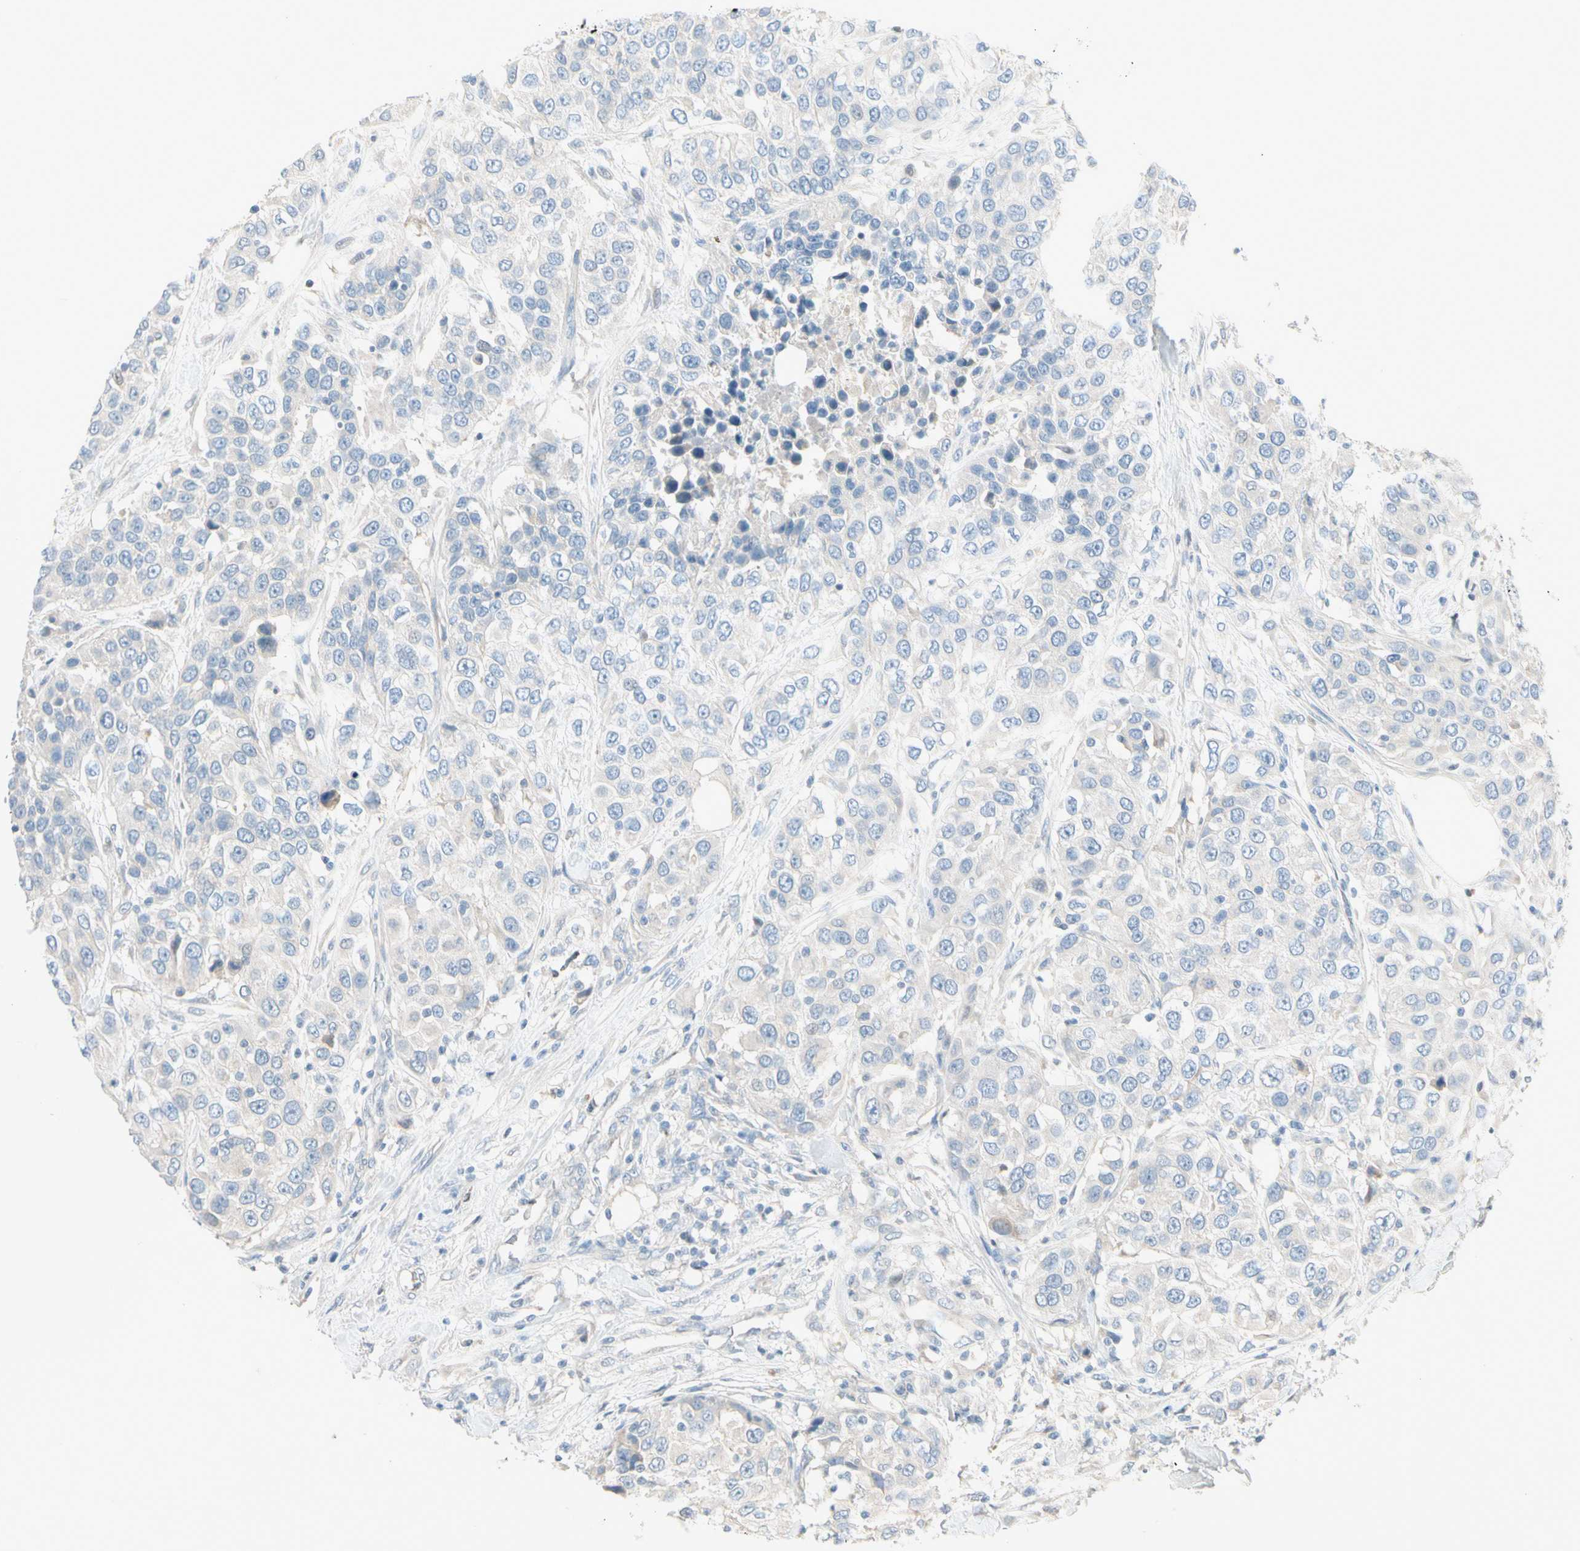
{"staining": {"intensity": "negative", "quantity": "none", "location": "none"}, "tissue": "urothelial cancer", "cell_type": "Tumor cells", "image_type": "cancer", "snomed": [{"axis": "morphology", "description": "Urothelial carcinoma, High grade"}, {"axis": "topography", "description": "Urinary bladder"}], "caption": "An immunohistochemistry (IHC) image of urothelial carcinoma (high-grade) is shown. There is no staining in tumor cells of urothelial carcinoma (high-grade). (Brightfield microscopy of DAB (3,3'-diaminobenzidine) immunohistochemistry (IHC) at high magnification).", "gene": "CYP2E1", "patient": {"sex": "female", "age": 80}}